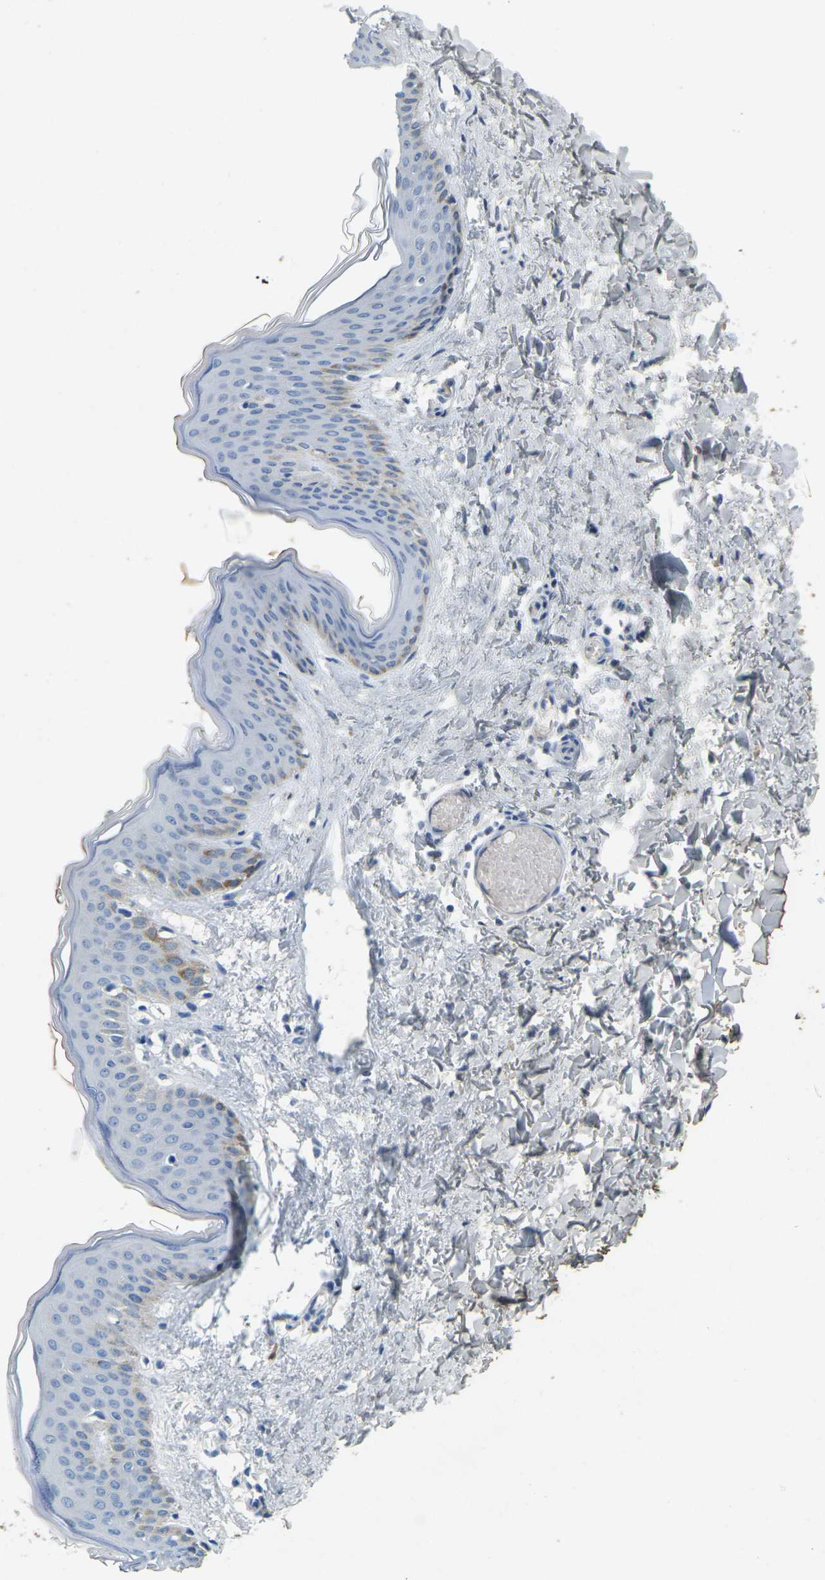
{"staining": {"intensity": "negative", "quantity": "none", "location": "none"}, "tissue": "skin", "cell_type": "Fibroblasts", "image_type": "normal", "snomed": [{"axis": "morphology", "description": "Normal tissue, NOS"}, {"axis": "topography", "description": "Skin"}], "caption": "A histopathology image of skin stained for a protein exhibits no brown staining in fibroblasts. (IHC, brightfield microscopy, high magnification).", "gene": "FAM3D", "patient": {"sex": "female", "age": 17}}